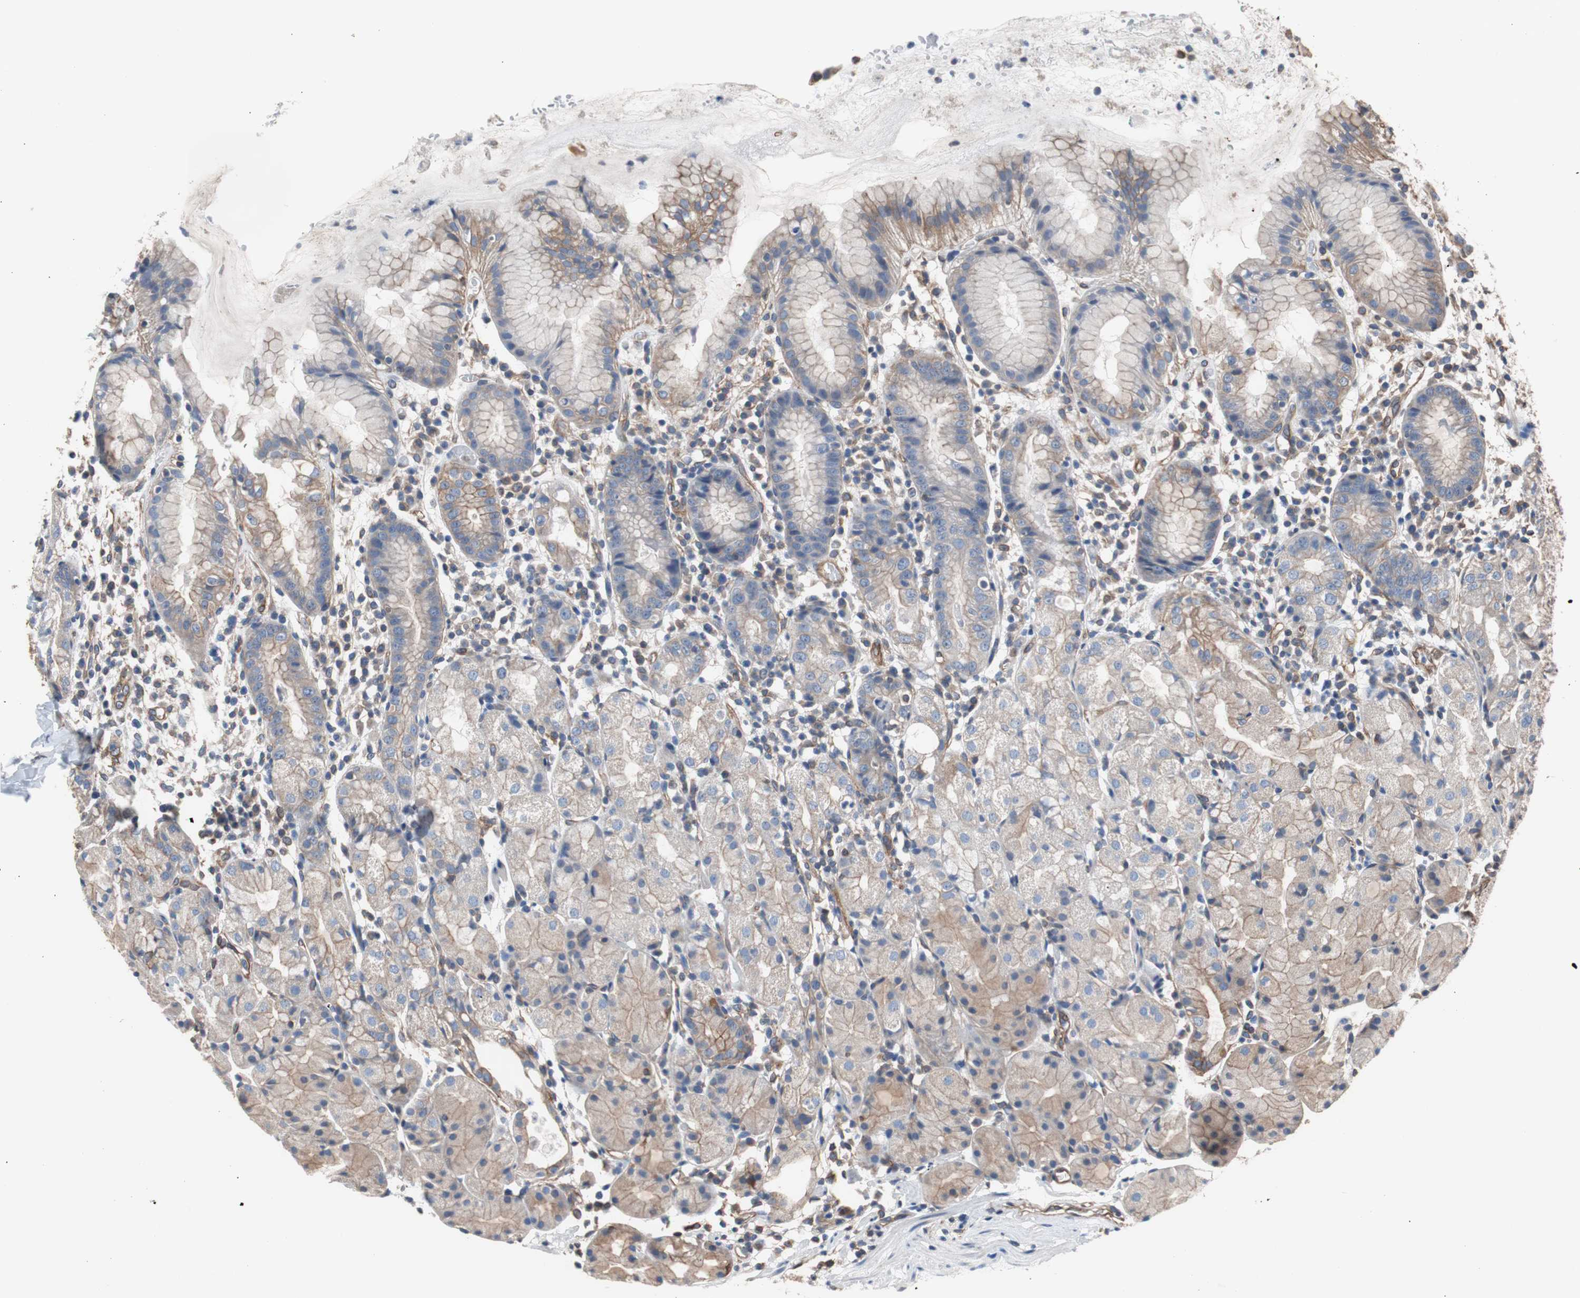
{"staining": {"intensity": "moderate", "quantity": "25%-75%", "location": "cytoplasmic/membranous"}, "tissue": "stomach", "cell_type": "Glandular cells", "image_type": "normal", "snomed": [{"axis": "morphology", "description": "Normal tissue, NOS"}, {"axis": "topography", "description": "Stomach"}, {"axis": "topography", "description": "Stomach, lower"}], "caption": "This is an image of IHC staining of normal stomach, which shows moderate positivity in the cytoplasmic/membranous of glandular cells.", "gene": "KIF3B", "patient": {"sex": "female", "age": 75}}